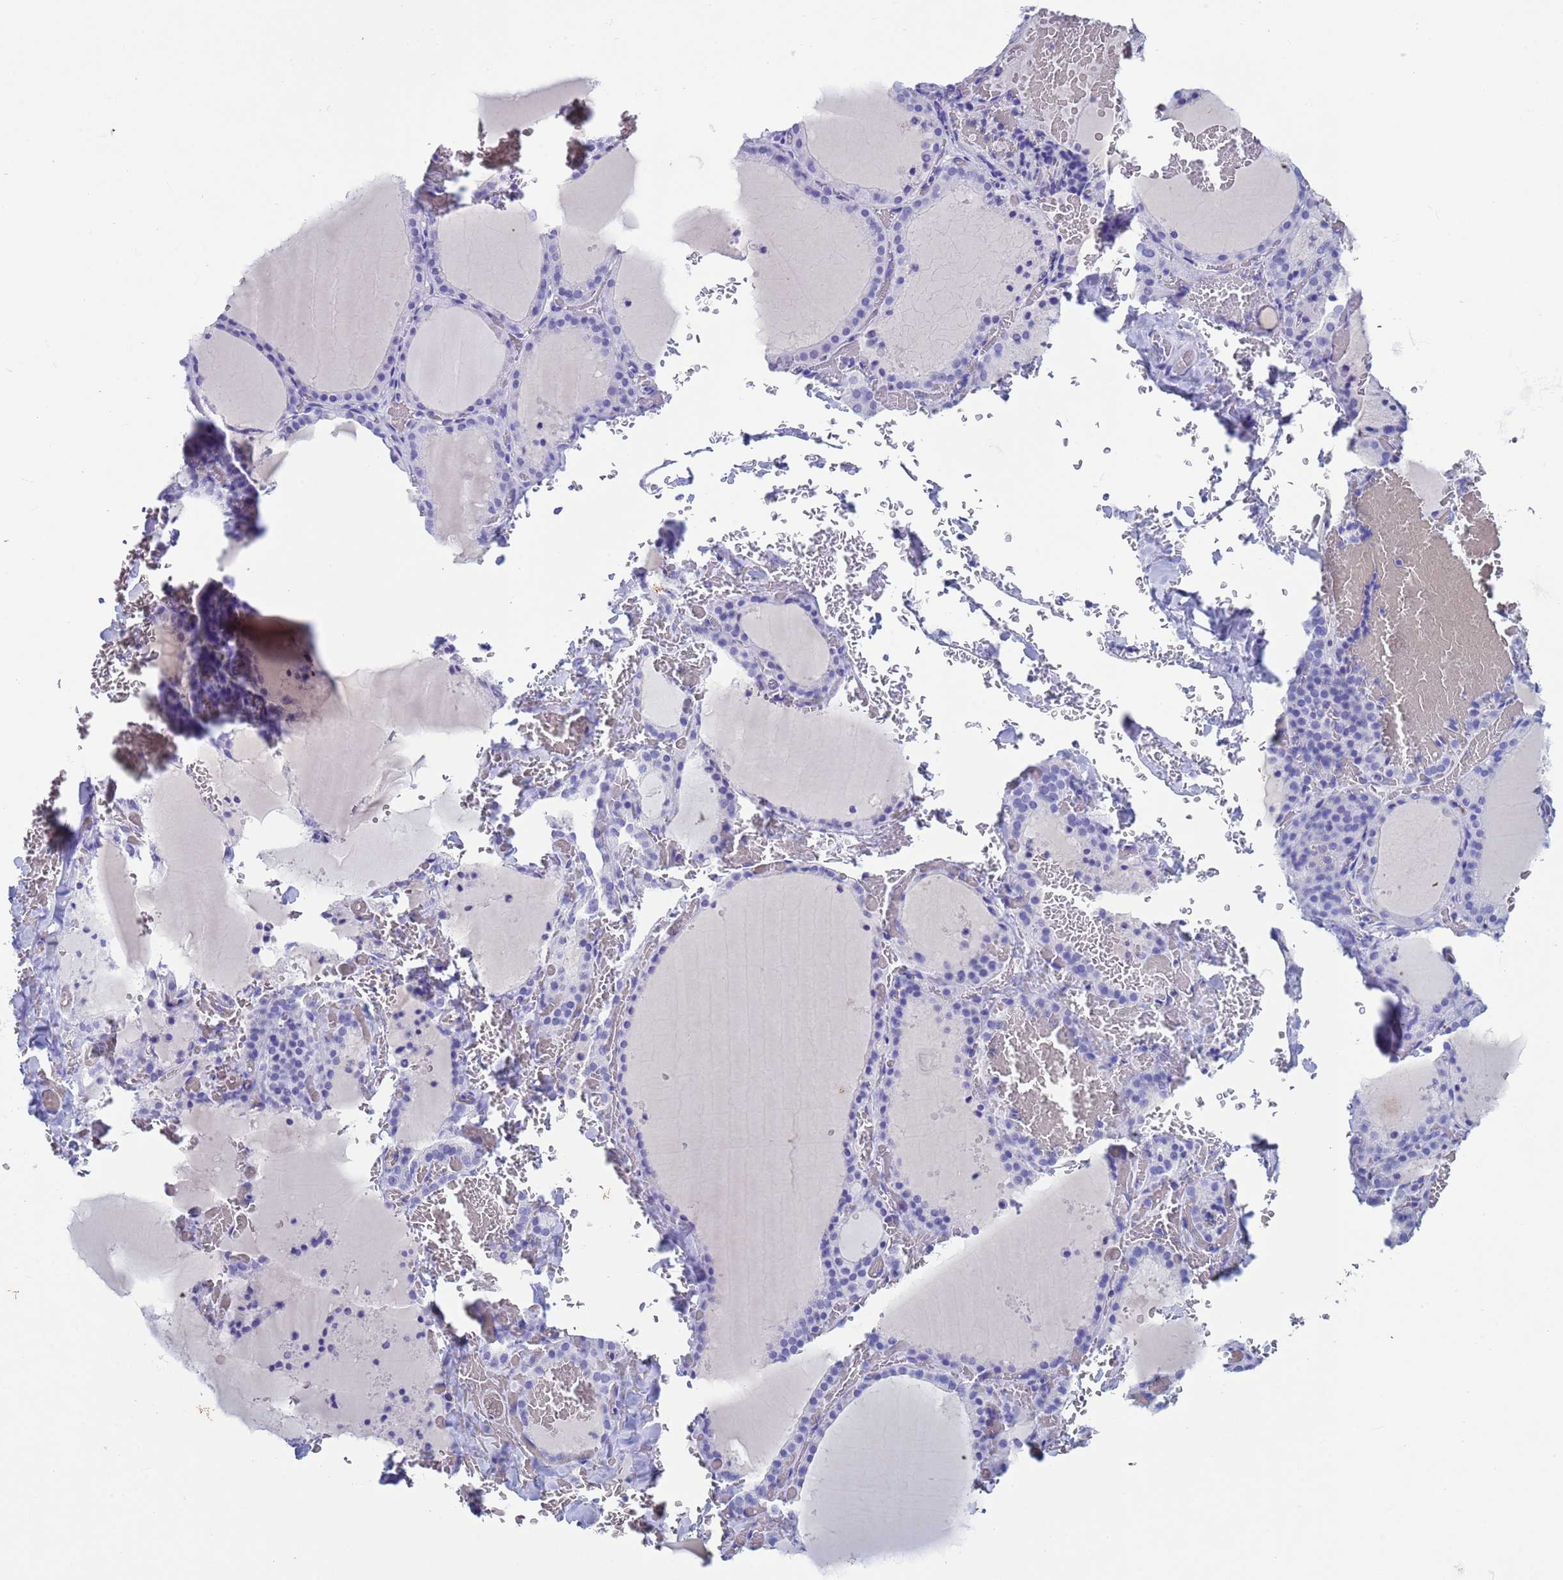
{"staining": {"intensity": "negative", "quantity": "none", "location": "none"}, "tissue": "thyroid gland", "cell_type": "Glandular cells", "image_type": "normal", "snomed": [{"axis": "morphology", "description": "Normal tissue, NOS"}, {"axis": "topography", "description": "Thyroid gland"}], "caption": "Glandular cells show no significant staining in benign thyroid gland. (Stains: DAB (3,3'-diaminobenzidine) immunohistochemistry with hematoxylin counter stain, Microscopy: brightfield microscopy at high magnification).", "gene": "CKM", "patient": {"sex": "female", "age": 39}}